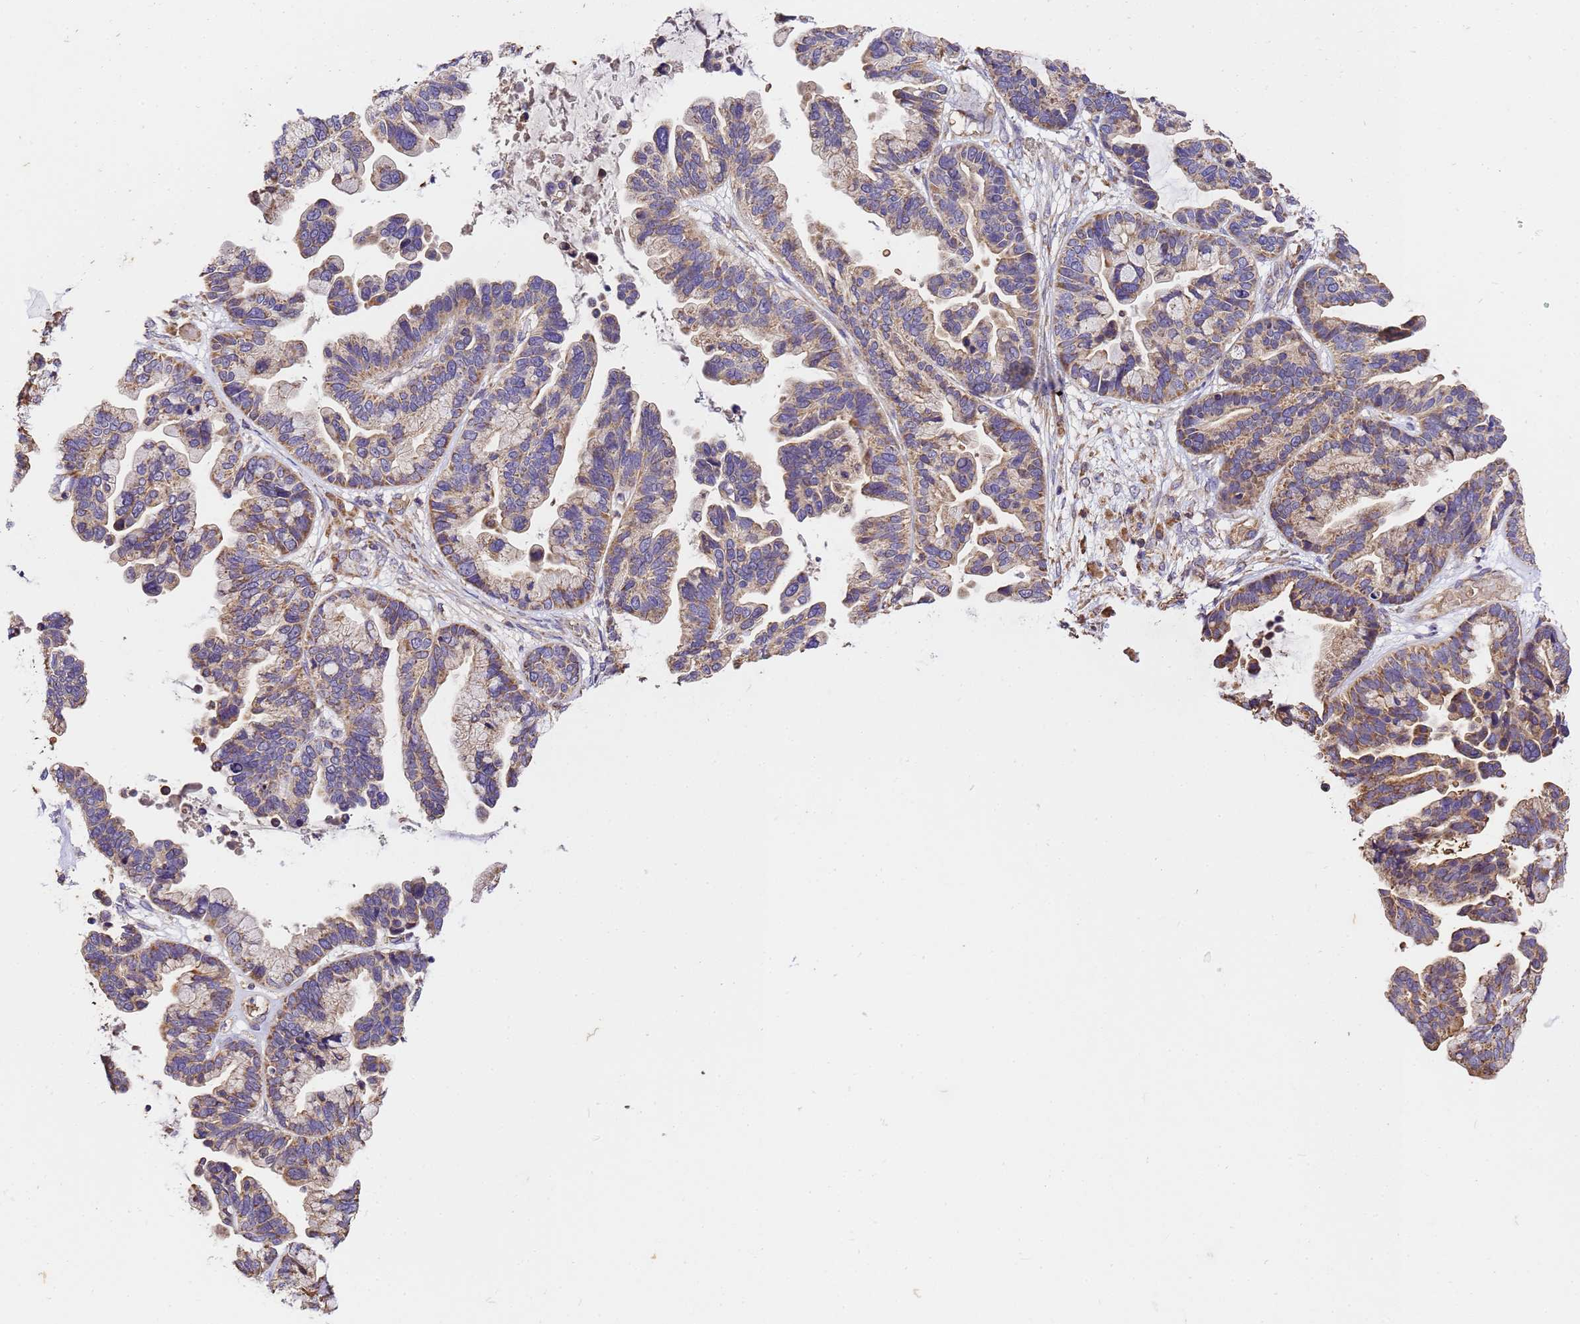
{"staining": {"intensity": "moderate", "quantity": "25%-75%", "location": "cytoplasmic/membranous"}, "tissue": "ovarian cancer", "cell_type": "Tumor cells", "image_type": "cancer", "snomed": [{"axis": "morphology", "description": "Cystadenocarcinoma, serous, NOS"}, {"axis": "topography", "description": "Ovary"}], "caption": "This image exhibits IHC staining of ovarian serous cystadenocarcinoma, with medium moderate cytoplasmic/membranous positivity in approximately 25%-75% of tumor cells.", "gene": "LRRIQ1", "patient": {"sex": "female", "age": 56}}